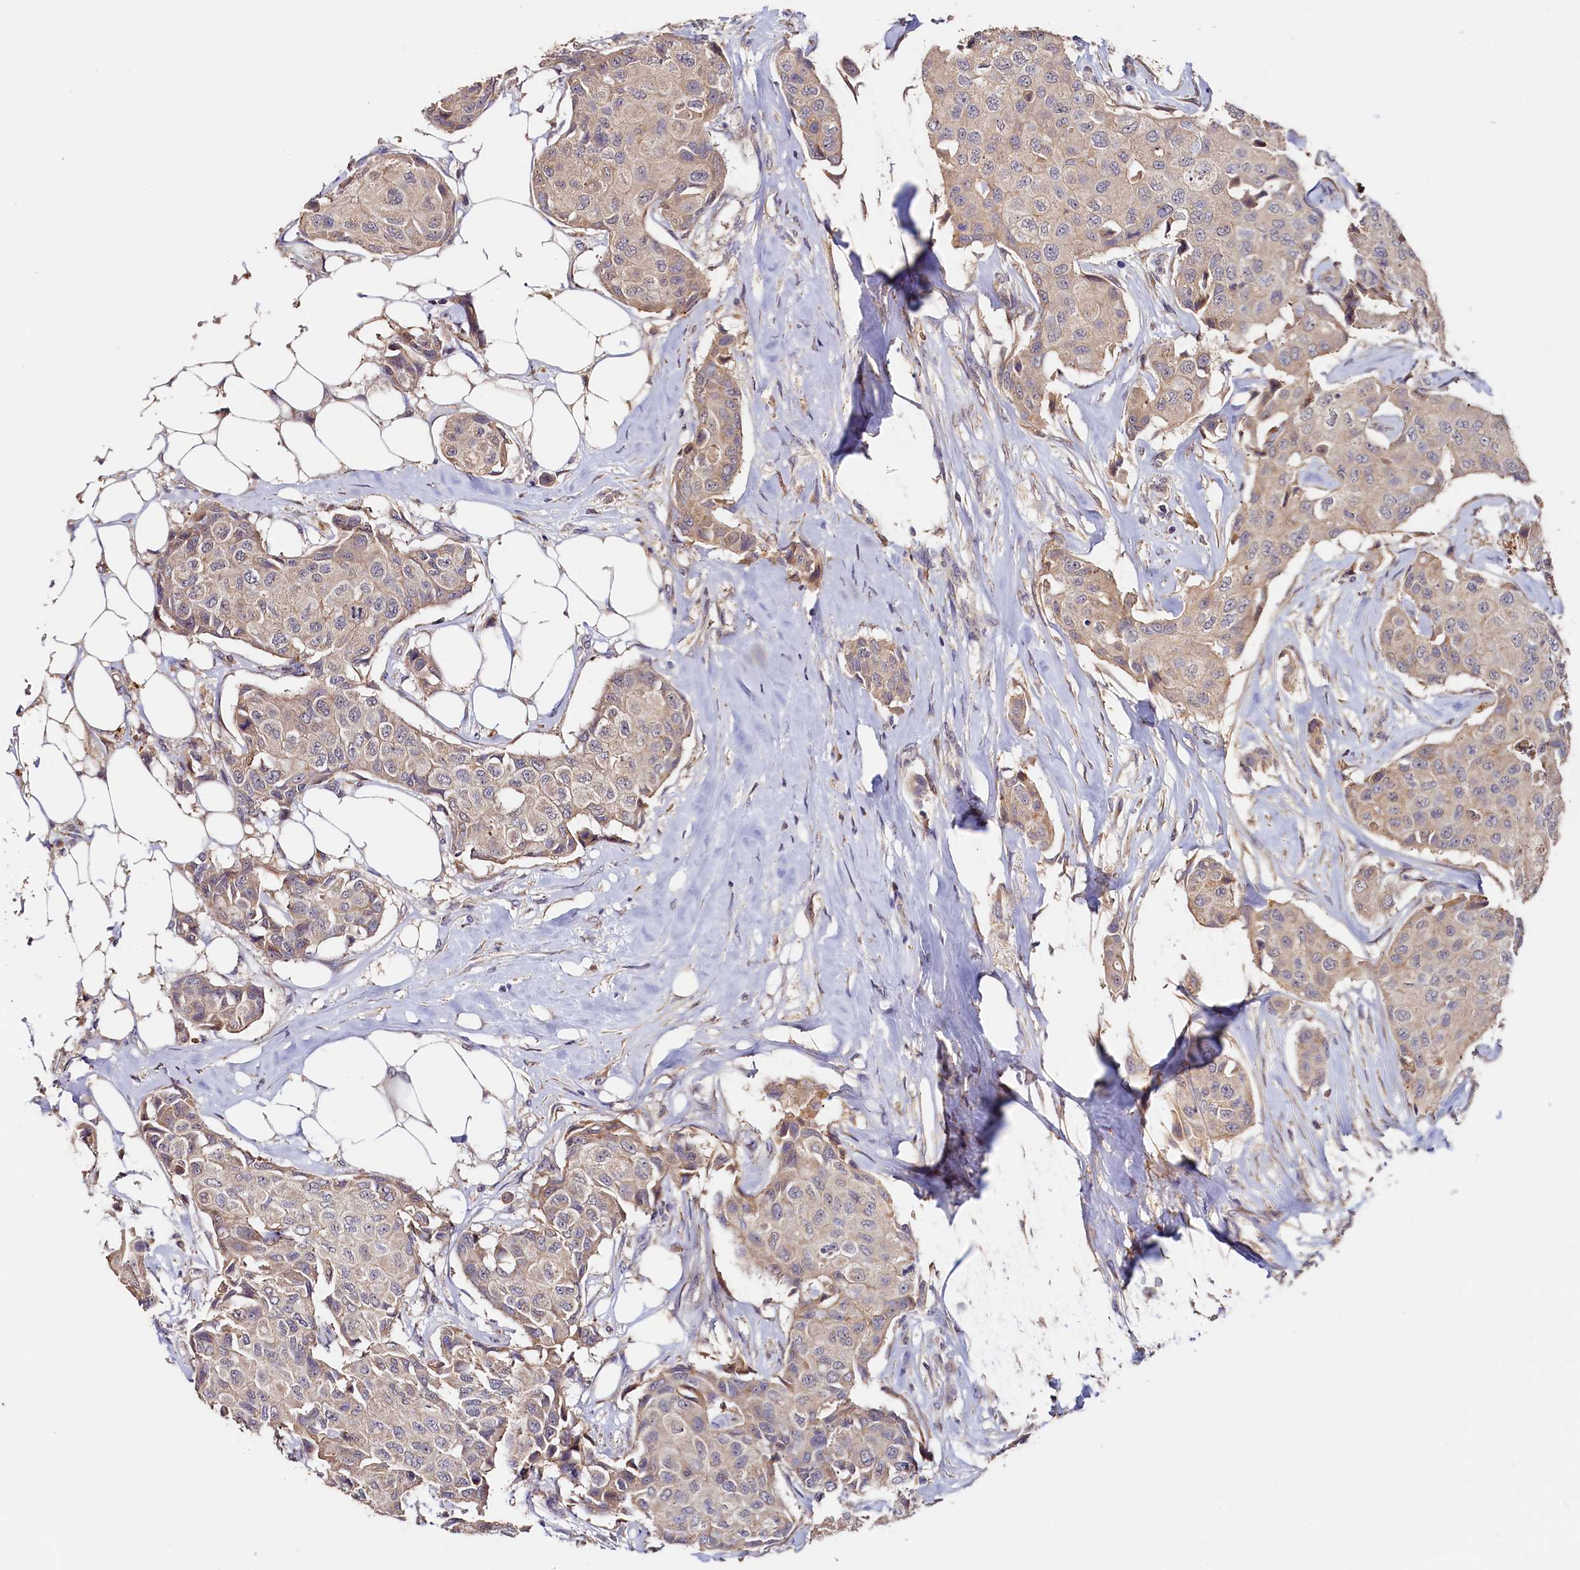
{"staining": {"intensity": "weak", "quantity": "25%-75%", "location": "cytoplasmic/membranous"}, "tissue": "breast cancer", "cell_type": "Tumor cells", "image_type": "cancer", "snomed": [{"axis": "morphology", "description": "Duct carcinoma"}, {"axis": "topography", "description": "Breast"}], "caption": "There is low levels of weak cytoplasmic/membranous staining in tumor cells of invasive ductal carcinoma (breast), as demonstrated by immunohistochemical staining (brown color).", "gene": "TANGO6", "patient": {"sex": "female", "age": 80}}